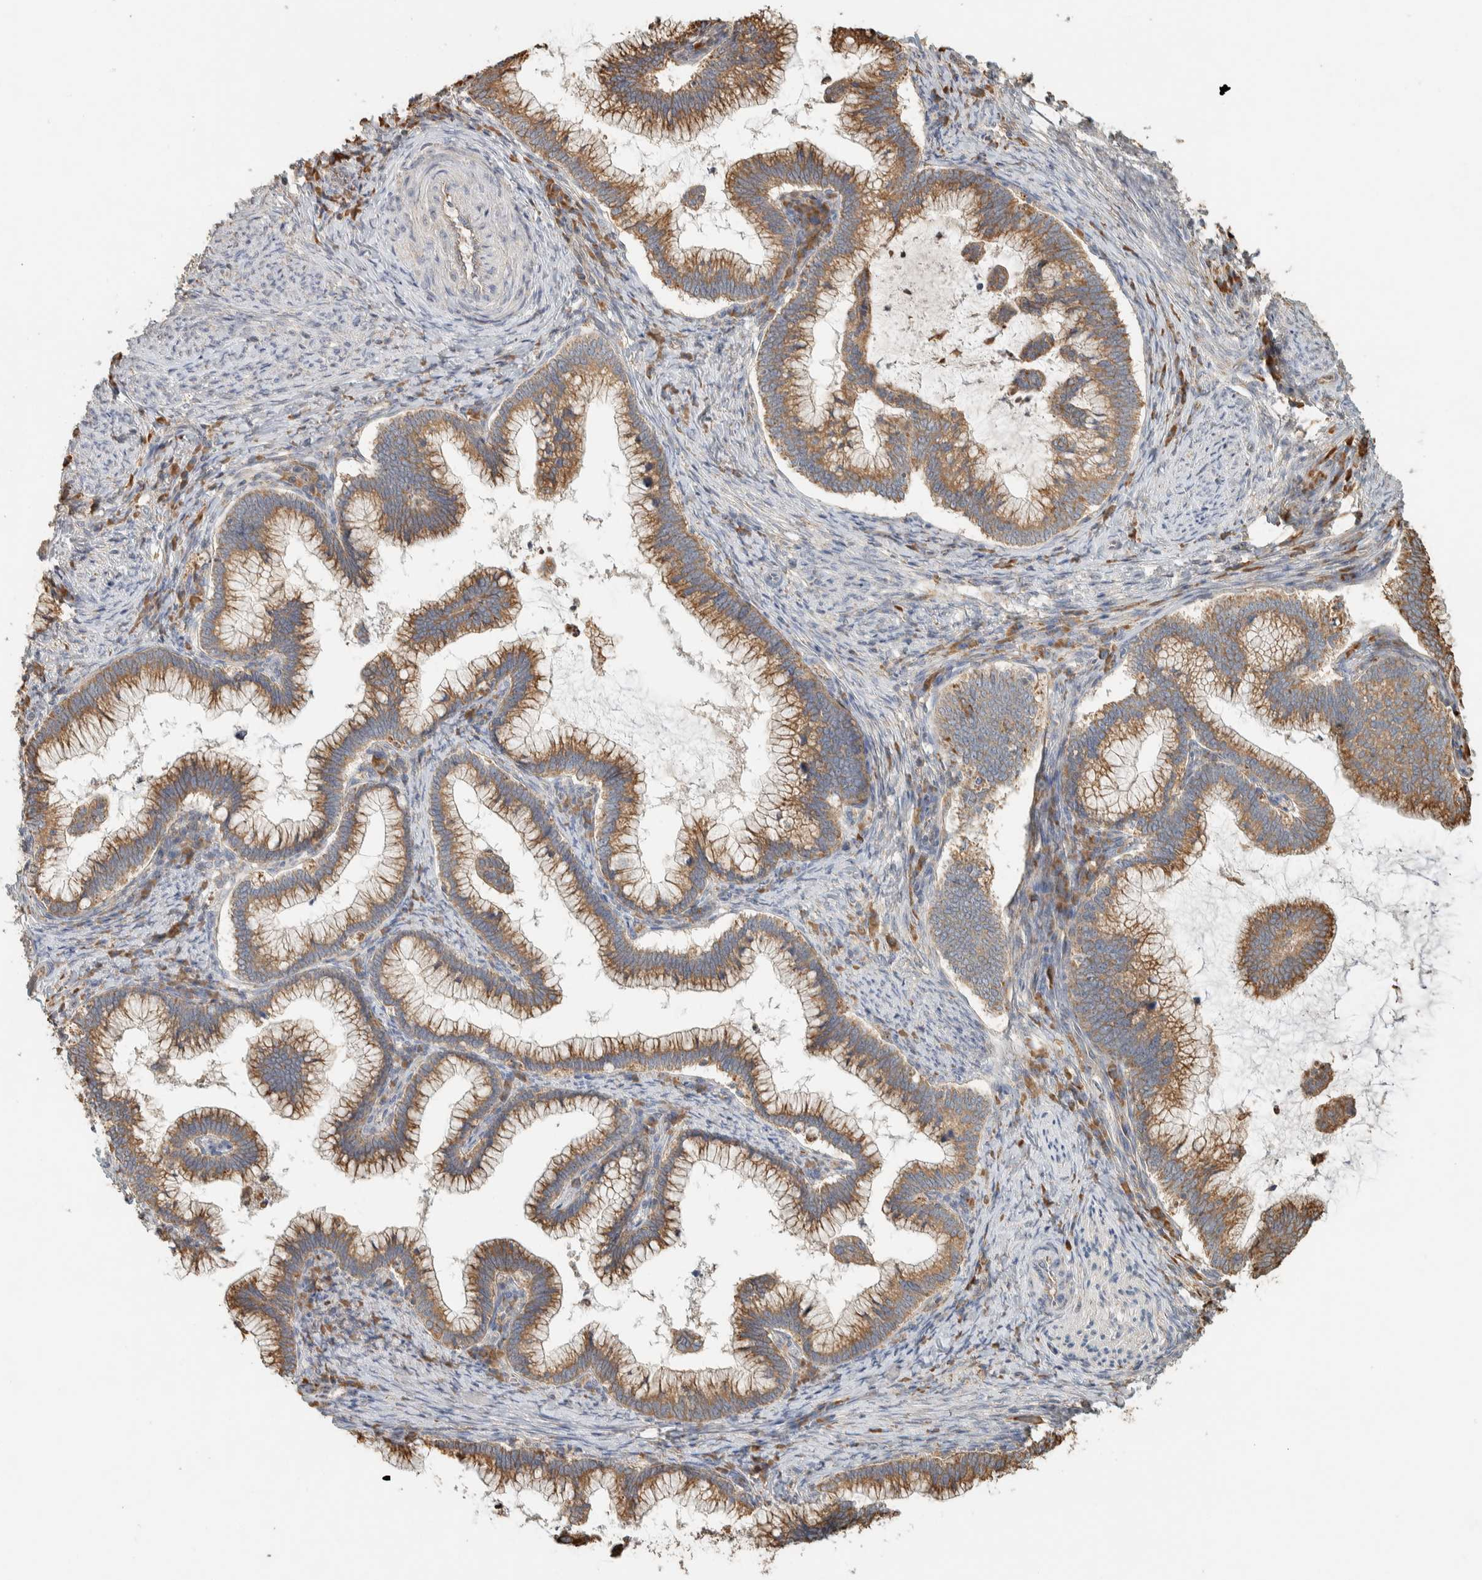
{"staining": {"intensity": "moderate", "quantity": ">75%", "location": "cytoplasmic/membranous"}, "tissue": "cervical cancer", "cell_type": "Tumor cells", "image_type": "cancer", "snomed": [{"axis": "morphology", "description": "Adenocarcinoma, NOS"}, {"axis": "topography", "description": "Cervix"}], "caption": "Immunohistochemistry (IHC) (DAB) staining of human cervical cancer exhibits moderate cytoplasmic/membranous protein staining in approximately >75% of tumor cells.", "gene": "RAB11FIP1", "patient": {"sex": "female", "age": 36}}